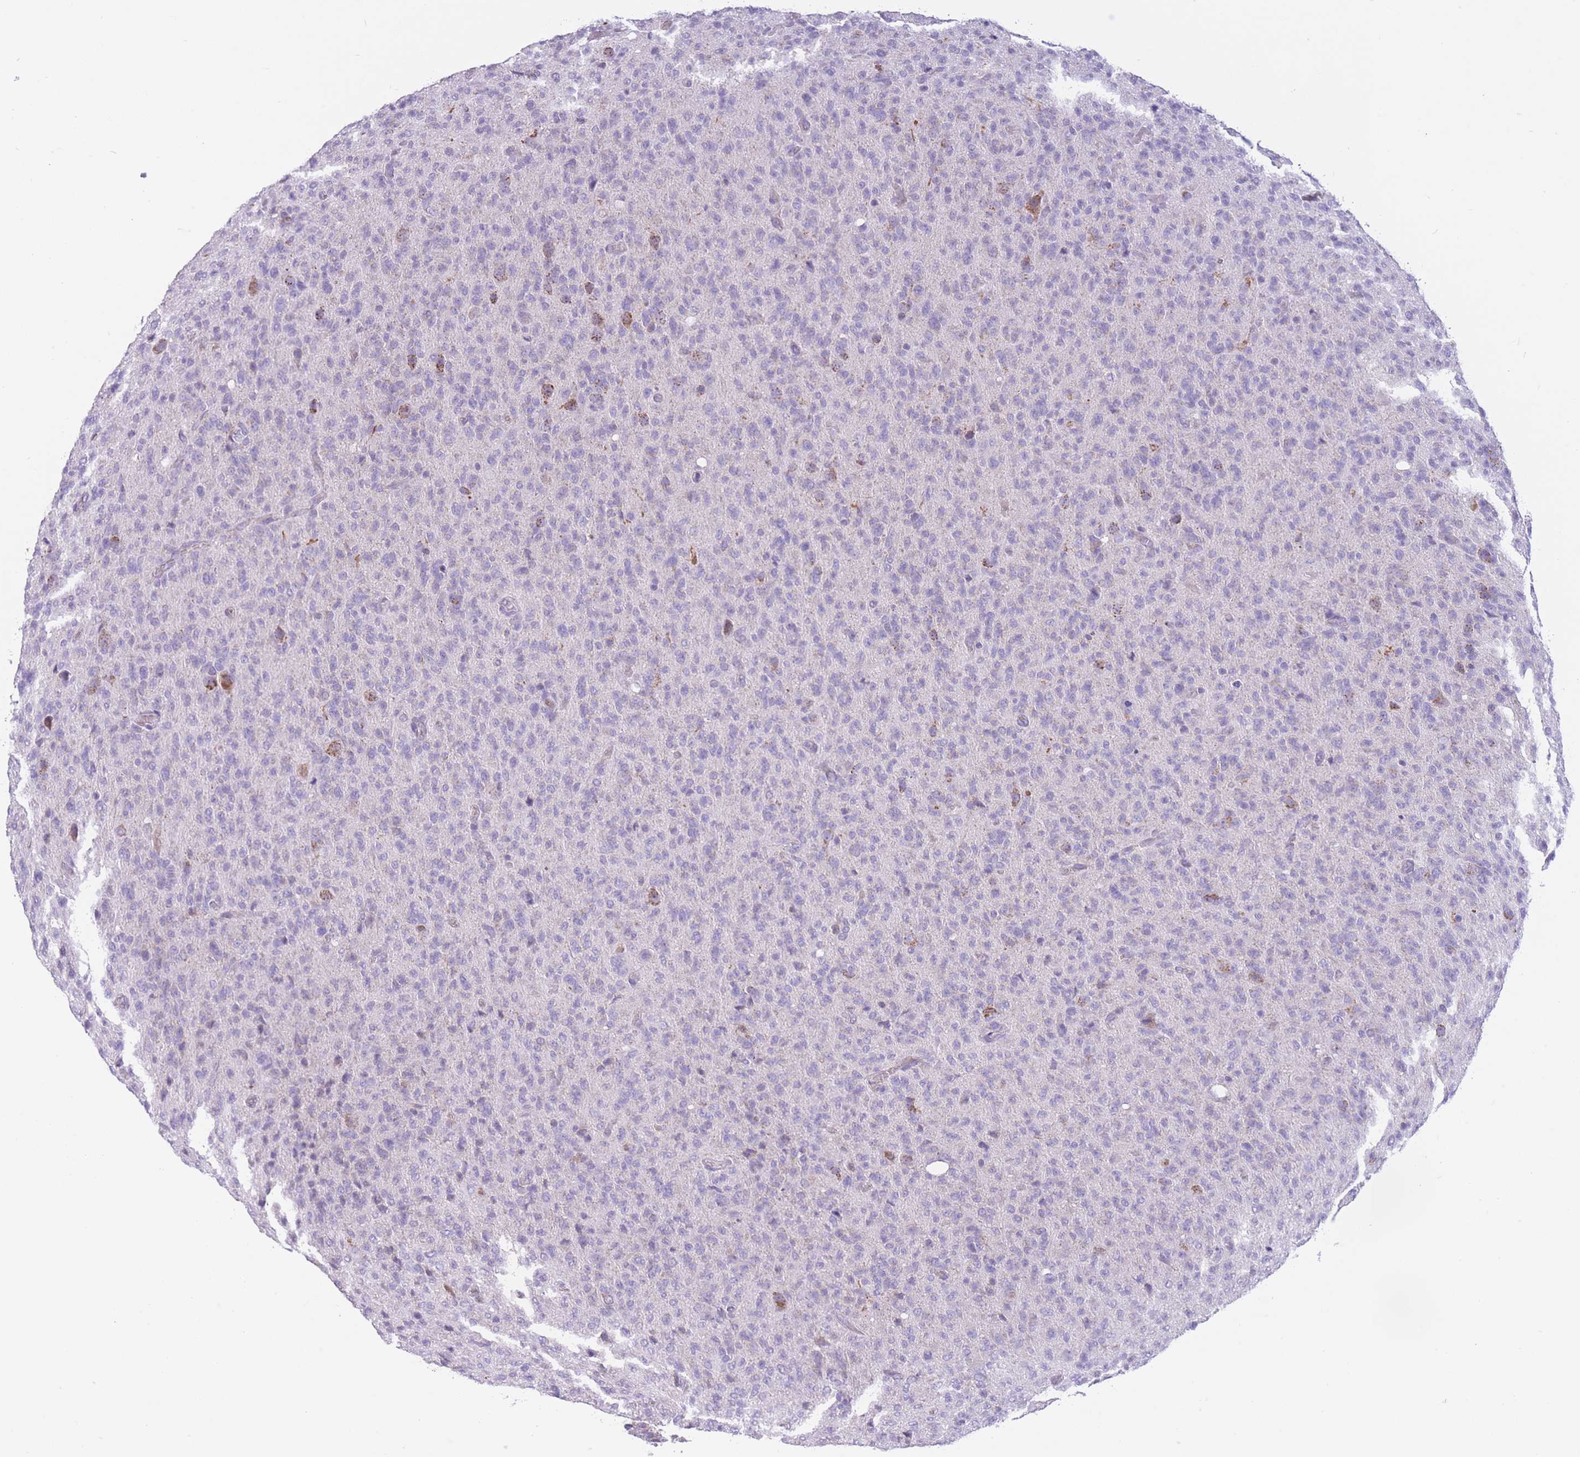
{"staining": {"intensity": "negative", "quantity": "none", "location": "none"}, "tissue": "glioma", "cell_type": "Tumor cells", "image_type": "cancer", "snomed": [{"axis": "morphology", "description": "Glioma, malignant, High grade"}, {"axis": "topography", "description": "Brain"}], "caption": "Tumor cells show no significant expression in high-grade glioma (malignant).", "gene": "PDHA1", "patient": {"sex": "female", "age": 57}}